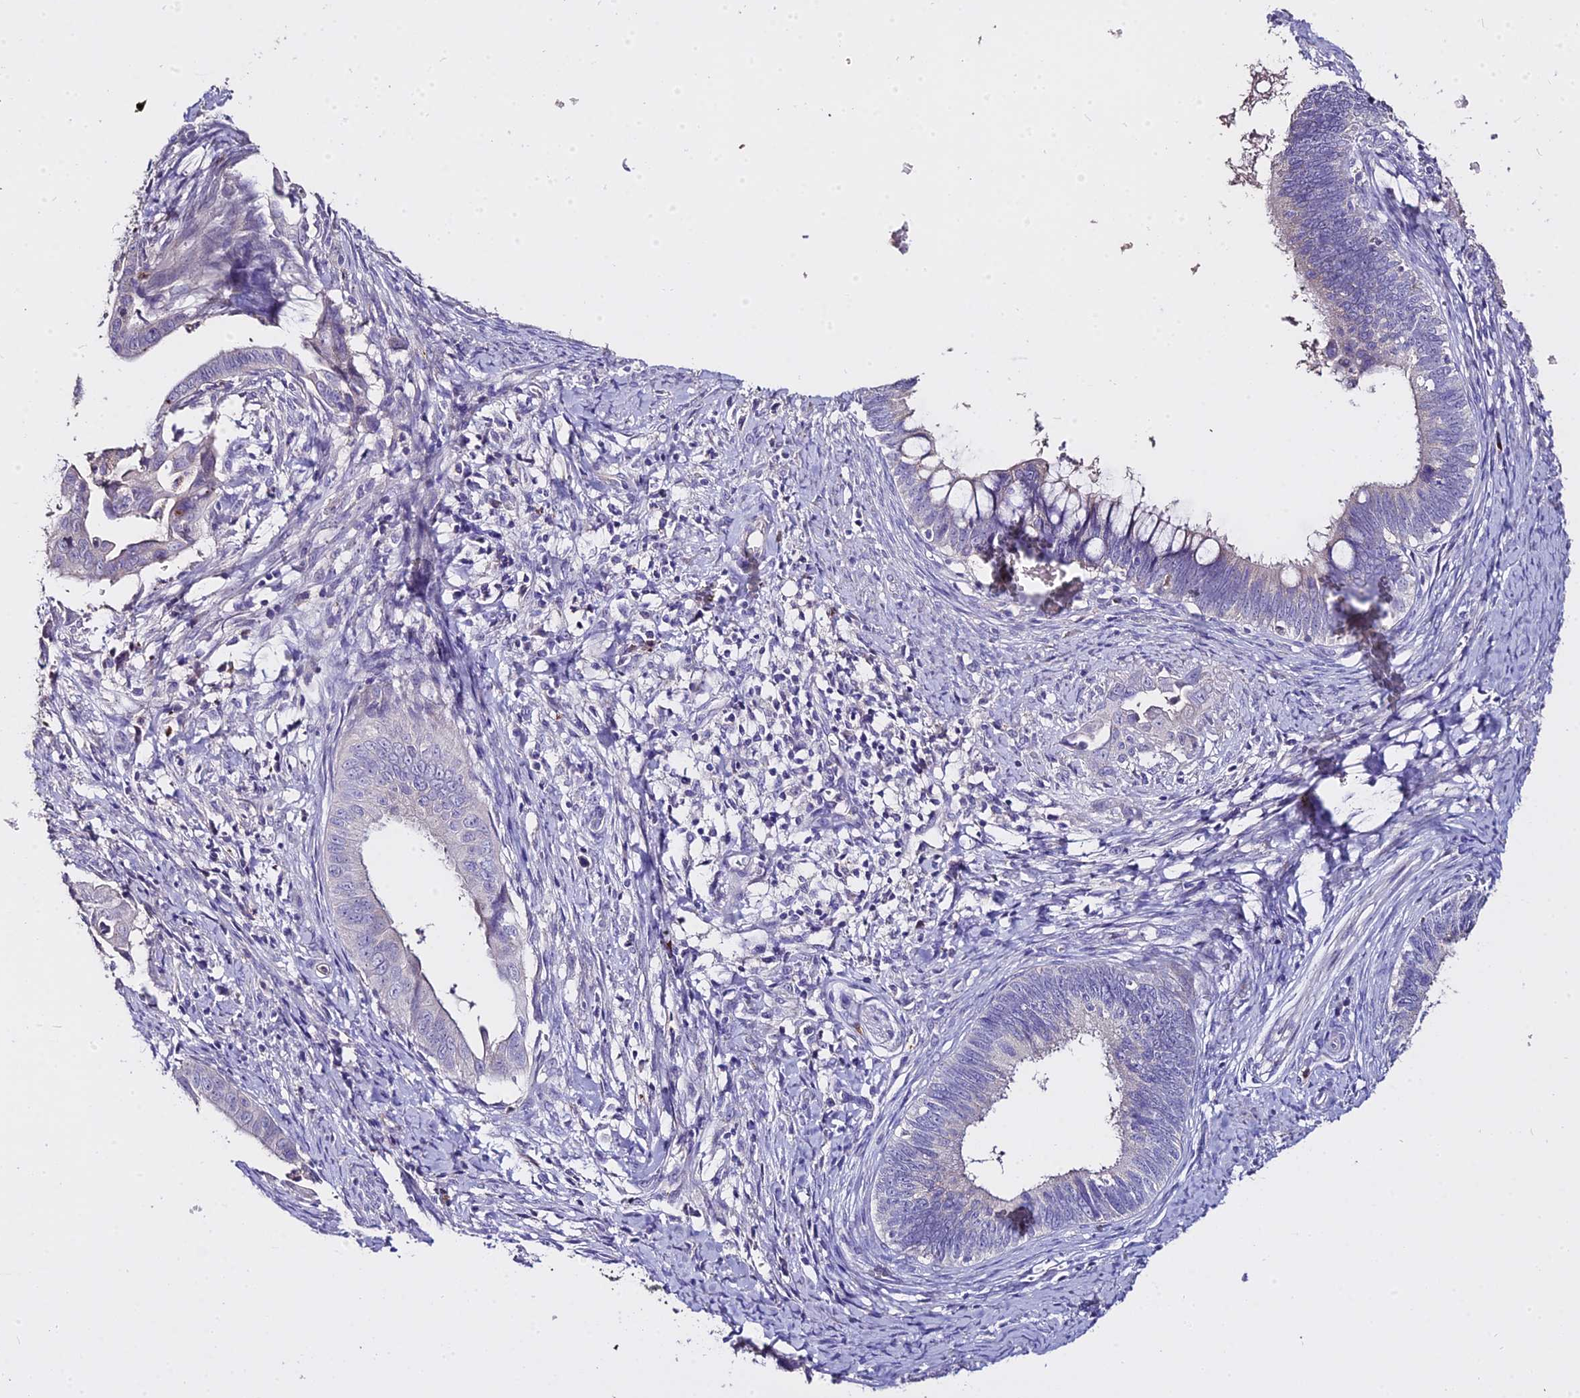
{"staining": {"intensity": "negative", "quantity": "none", "location": "none"}, "tissue": "cervical cancer", "cell_type": "Tumor cells", "image_type": "cancer", "snomed": [{"axis": "morphology", "description": "Adenocarcinoma, NOS"}, {"axis": "topography", "description": "Cervix"}], "caption": "A photomicrograph of human cervical cancer is negative for staining in tumor cells.", "gene": "GLYAT", "patient": {"sex": "female", "age": 42}}